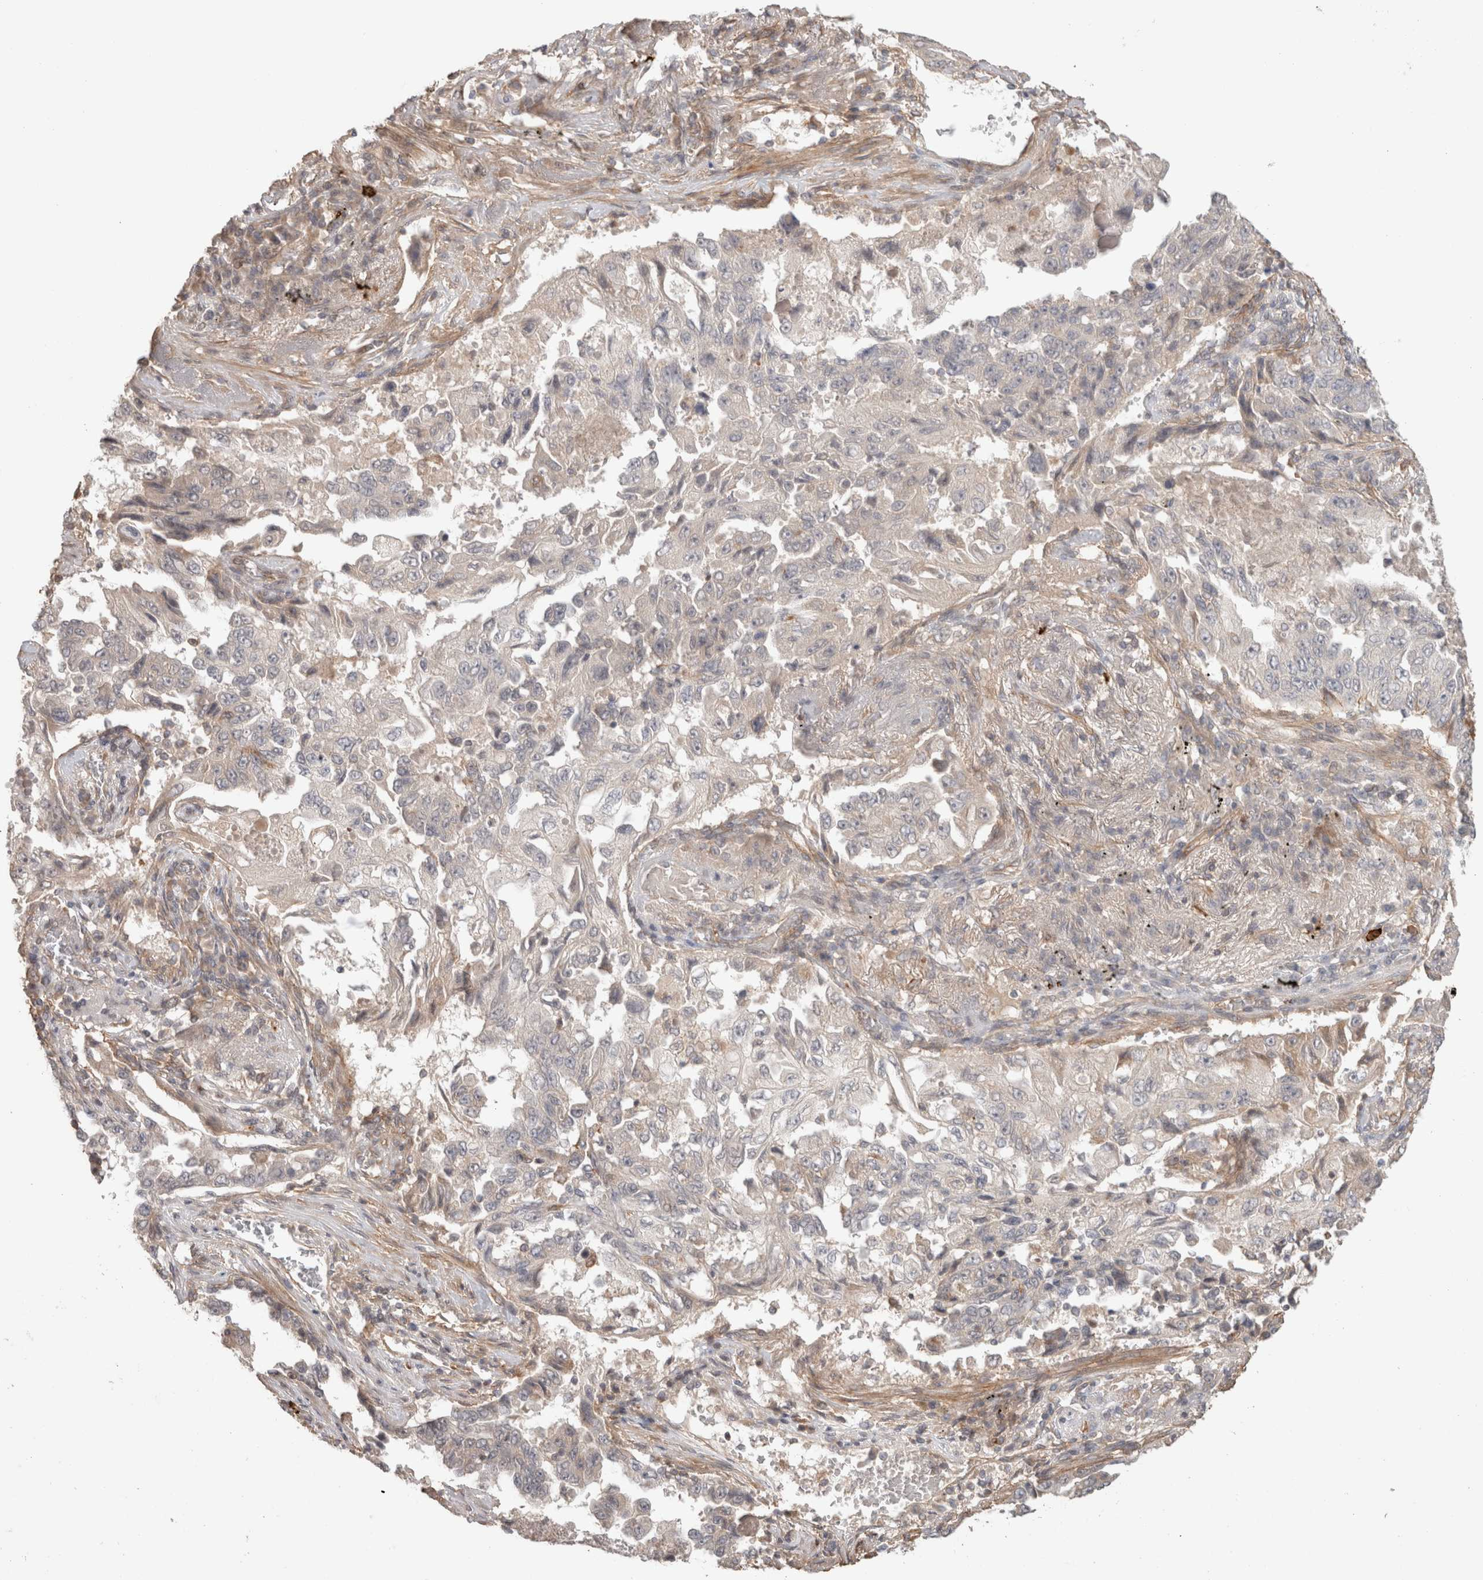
{"staining": {"intensity": "negative", "quantity": "none", "location": "none"}, "tissue": "lung cancer", "cell_type": "Tumor cells", "image_type": "cancer", "snomed": [{"axis": "morphology", "description": "Adenocarcinoma, NOS"}, {"axis": "topography", "description": "Lung"}], "caption": "The micrograph exhibits no significant expression in tumor cells of lung cancer.", "gene": "HSPG2", "patient": {"sex": "female", "age": 51}}